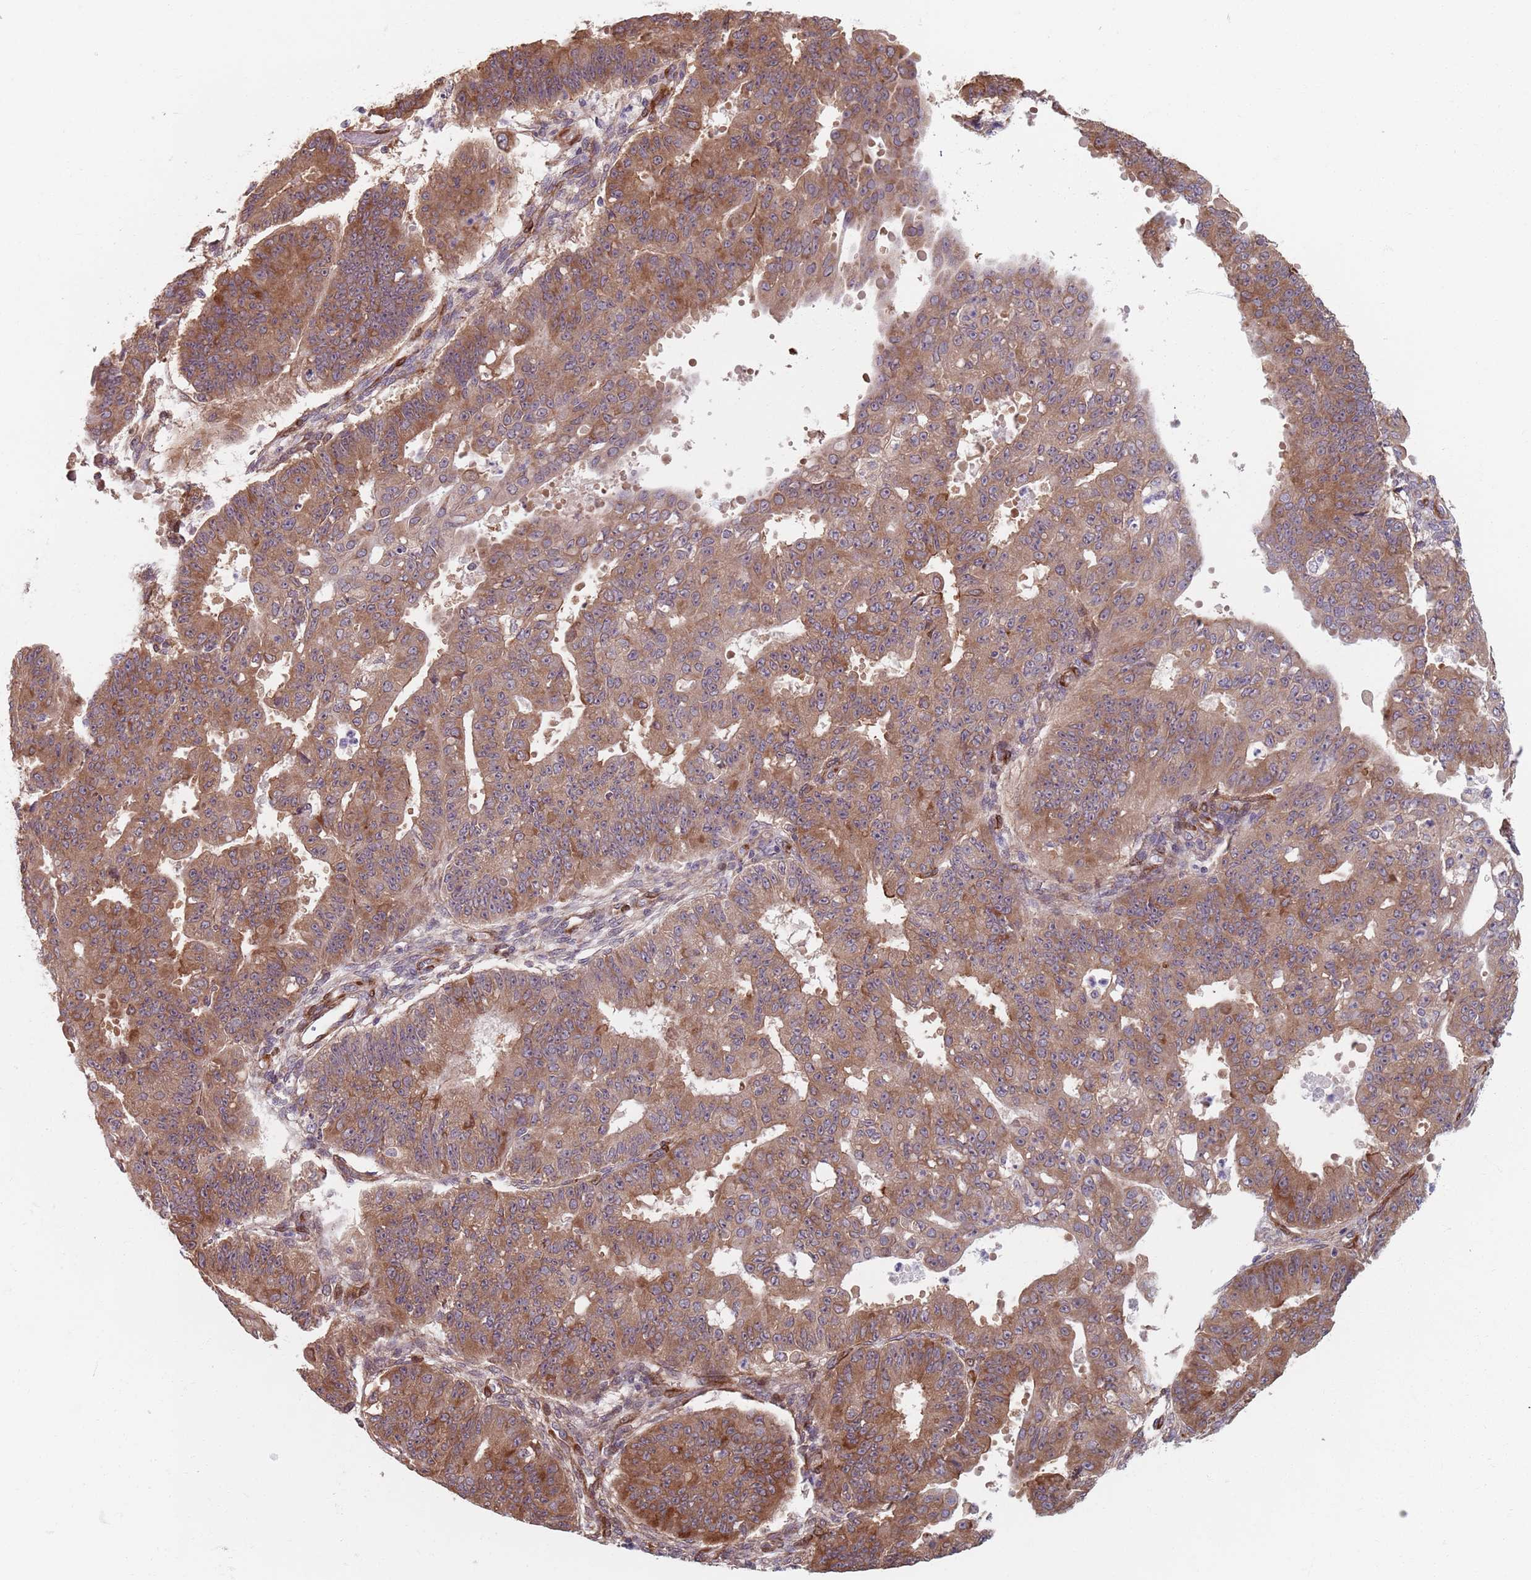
{"staining": {"intensity": "moderate", "quantity": ">75%", "location": "cytoplasmic/membranous"}, "tissue": "ovarian cancer", "cell_type": "Tumor cells", "image_type": "cancer", "snomed": [{"axis": "morphology", "description": "Carcinoma, endometroid"}, {"axis": "topography", "description": "Appendix"}, {"axis": "topography", "description": "Ovary"}], "caption": "Ovarian cancer (endometroid carcinoma) stained with DAB (3,3'-diaminobenzidine) immunohistochemistry (IHC) displays medium levels of moderate cytoplasmic/membranous expression in about >75% of tumor cells.", "gene": "NOTCH3", "patient": {"sex": "female", "age": 42}}